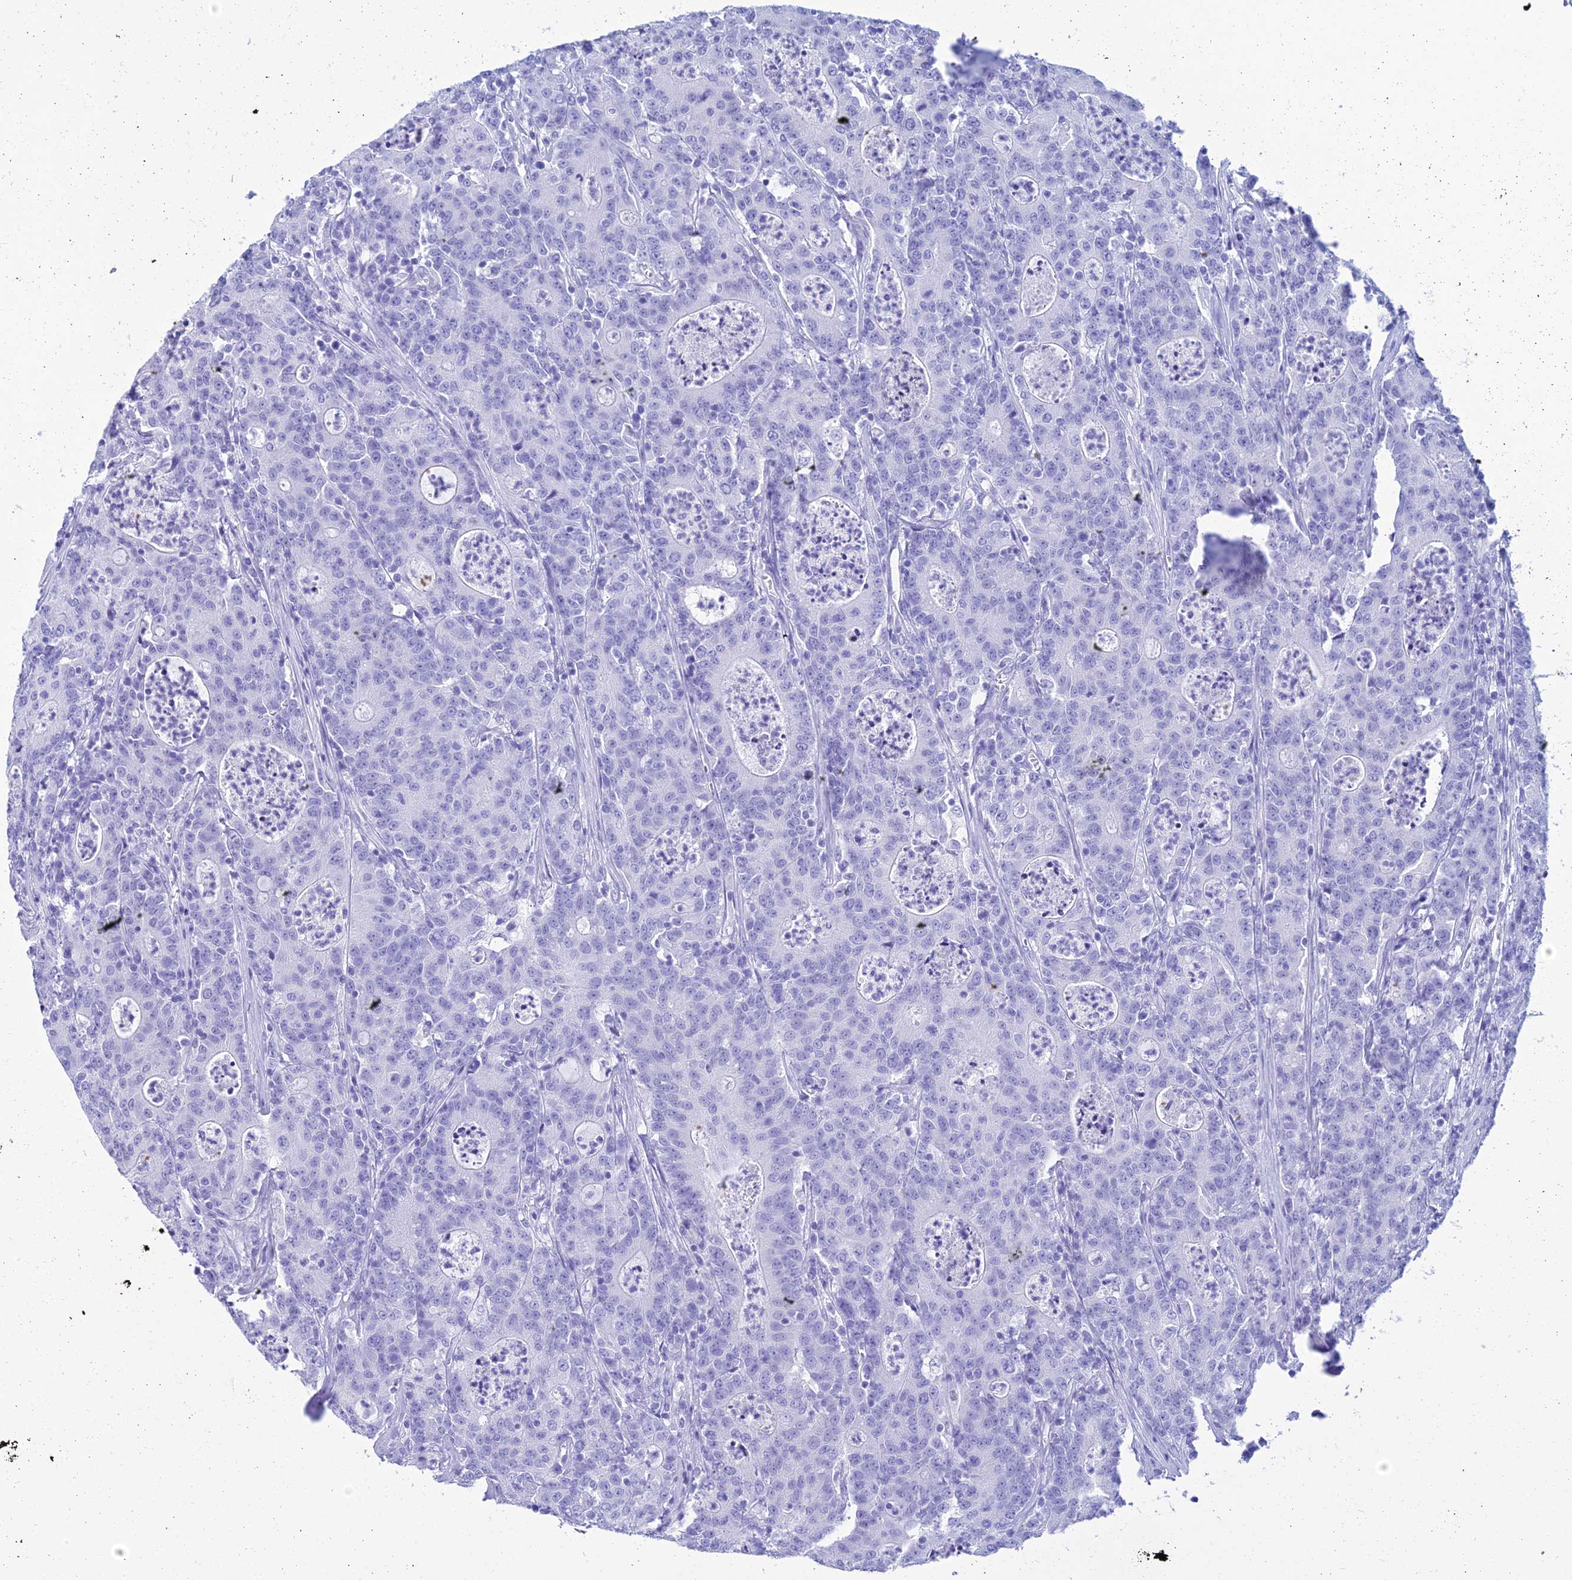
{"staining": {"intensity": "negative", "quantity": "none", "location": "none"}, "tissue": "colorectal cancer", "cell_type": "Tumor cells", "image_type": "cancer", "snomed": [{"axis": "morphology", "description": "Adenocarcinoma, NOS"}, {"axis": "topography", "description": "Colon"}], "caption": "Immunohistochemical staining of human colorectal adenocarcinoma demonstrates no significant staining in tumor cells. Nuclei are stained in blue.", "gene": "ZNF442", "patient": {"sex": "male", "age": 83}}